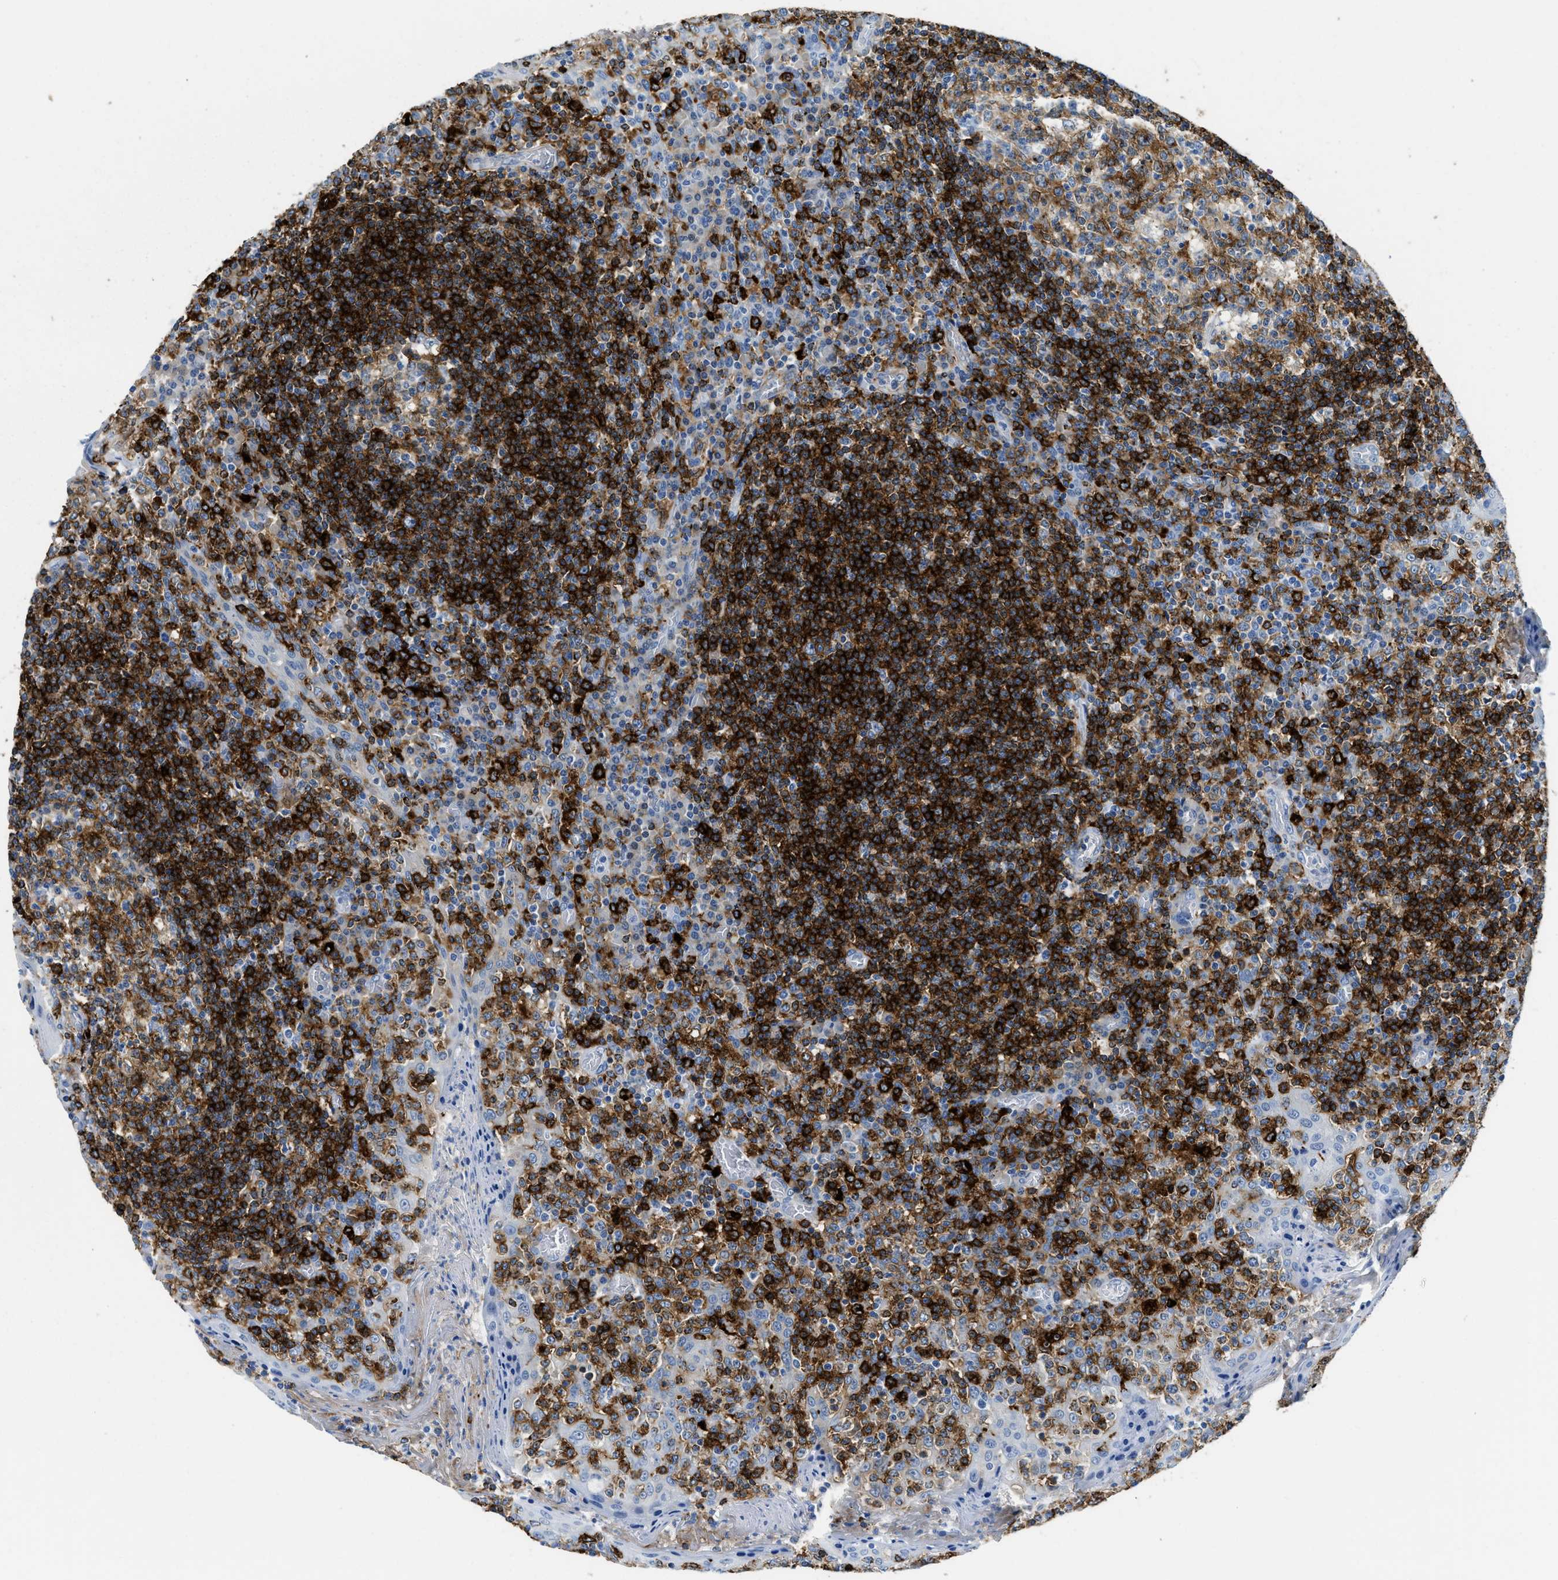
{"staining": {"intensity": "strong", "quantity": "25%-75%", "location": "cytoplasmic/membranous"}, "tissue": "tonsil", "cell_type": "Germinal center cells", "image_type": "normal", "snomed": [{"axis": "morphology", "description": "Normal tissue, NOS"}, {"axis": "topography", "description": "Tonsil"}], "caption": "Immunohistochemical staining of normal tonsil exhibits strong cytoplasmic/membranous protein expression in approximately 25%-75% of germinal center cells.", "gene": "CD226", "patient": {"sex": "female", "age": 19}}